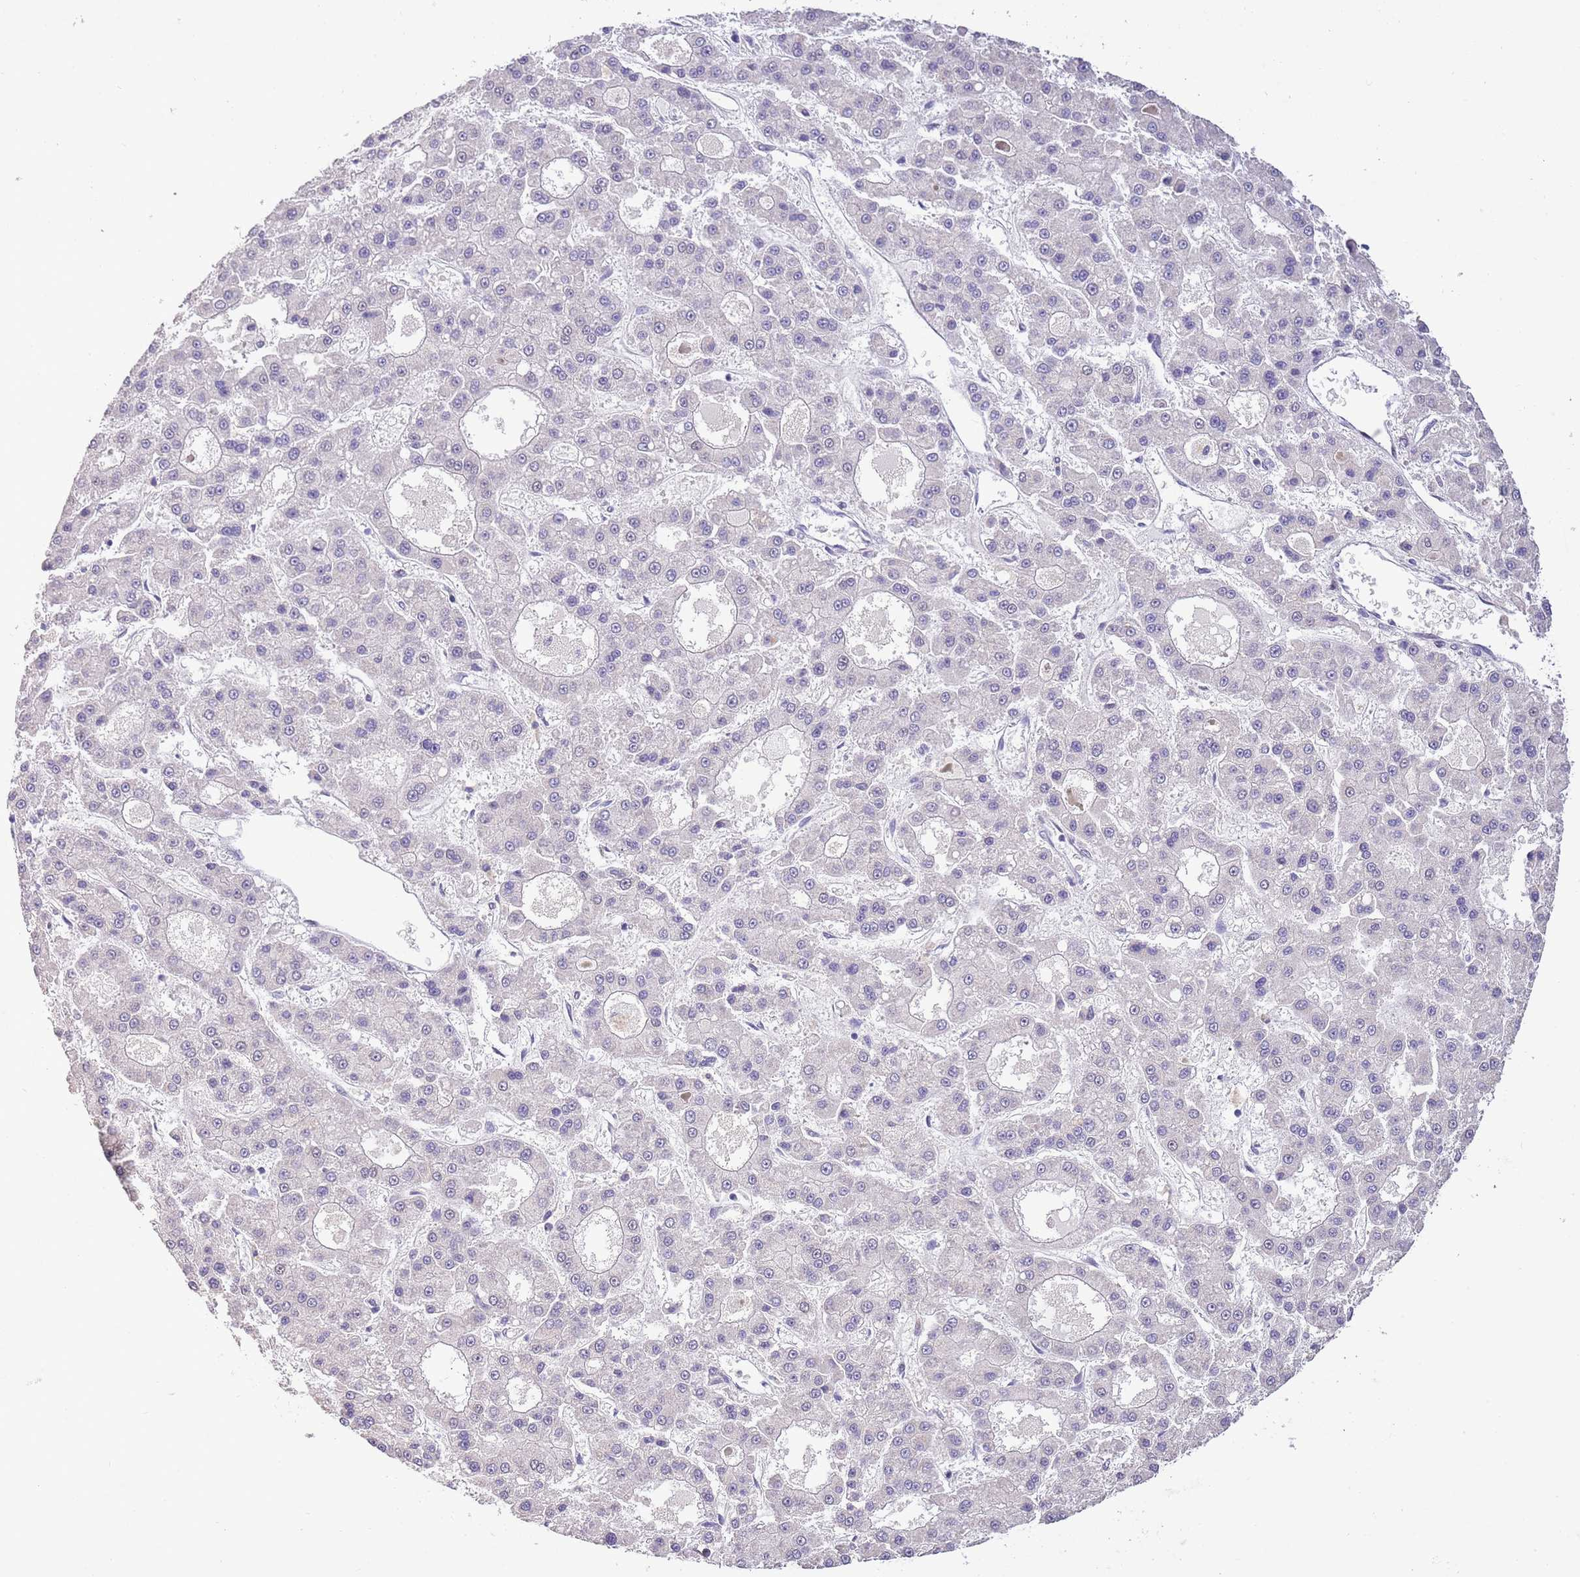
{"staining": {"intensity": "negative", "quantity": "none", "location": "none"}, "tissue": "liver cancer", "cell_type": "Tumor cells", "image_type": "cancer", "snomed": [{"axis": "morphology", "description": "Carcinoma, Hepatocellular, NOS"}, {"axis": "topography", "description": "Liver"}], "caption": "There is no significant expression in tumor cells of liver hepatocellular carcinoma.", "gene": "ZNF658", "patient": {"sex": "male", "age": 70}}